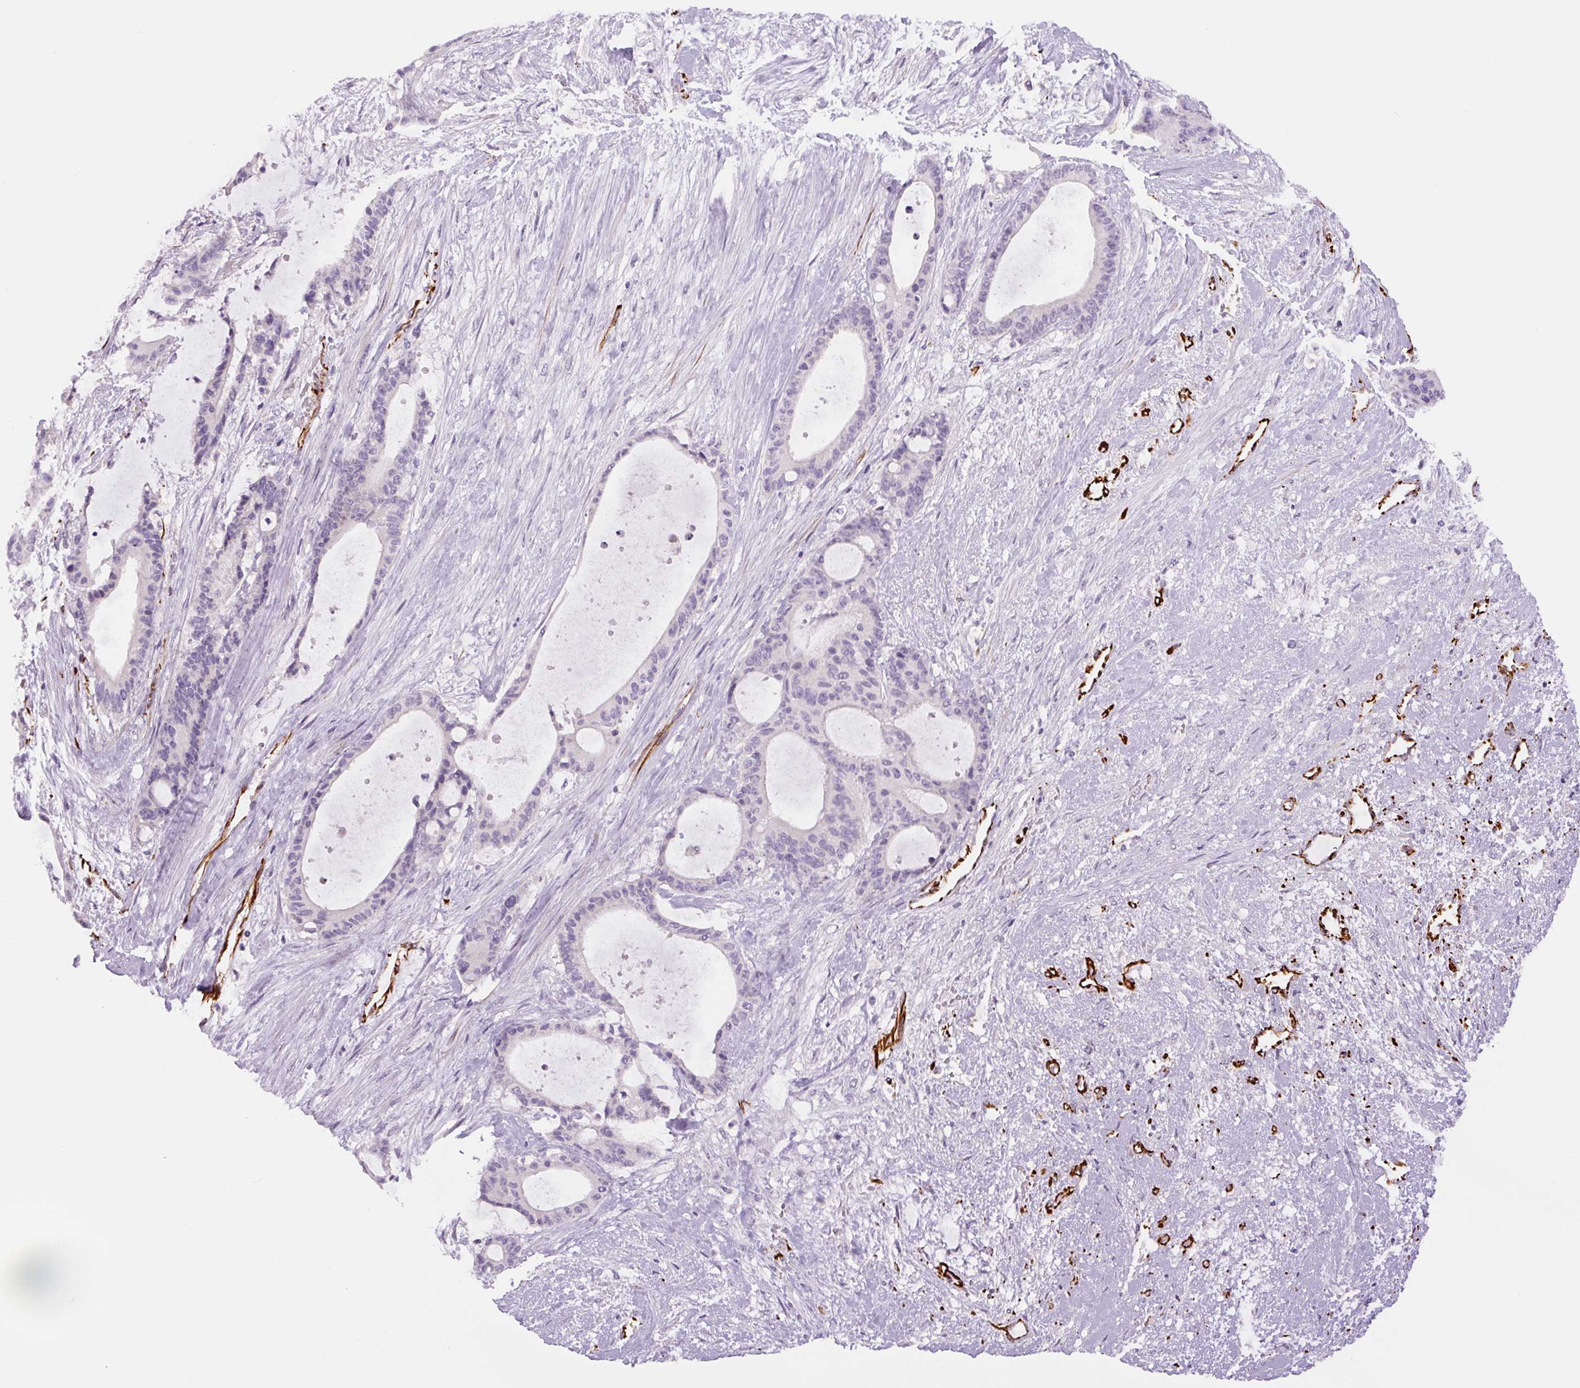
{"staining": {"intensity": "negative", "quantity": "none", "location": "none"}, "tissue": "liver cancer", "cell_type": "Tumor cells", "image_type": "cancer", "snomed": [{"axis": "morphology", "description": "Normal tissue, NOS"}, {"axis": "morphology", "description": "Cholangiocarcinoma"}, {"axis": "topography", "description": "Liver"}, {"axis": "topography", "description": "Peripheral nerve tissue"}], "caption": "An image of human liver cancer (cholangiocarcinoma) is negative for staining in tumor cells.", "gene": "NES", "patient": {"sex": "female", "age": 73}}